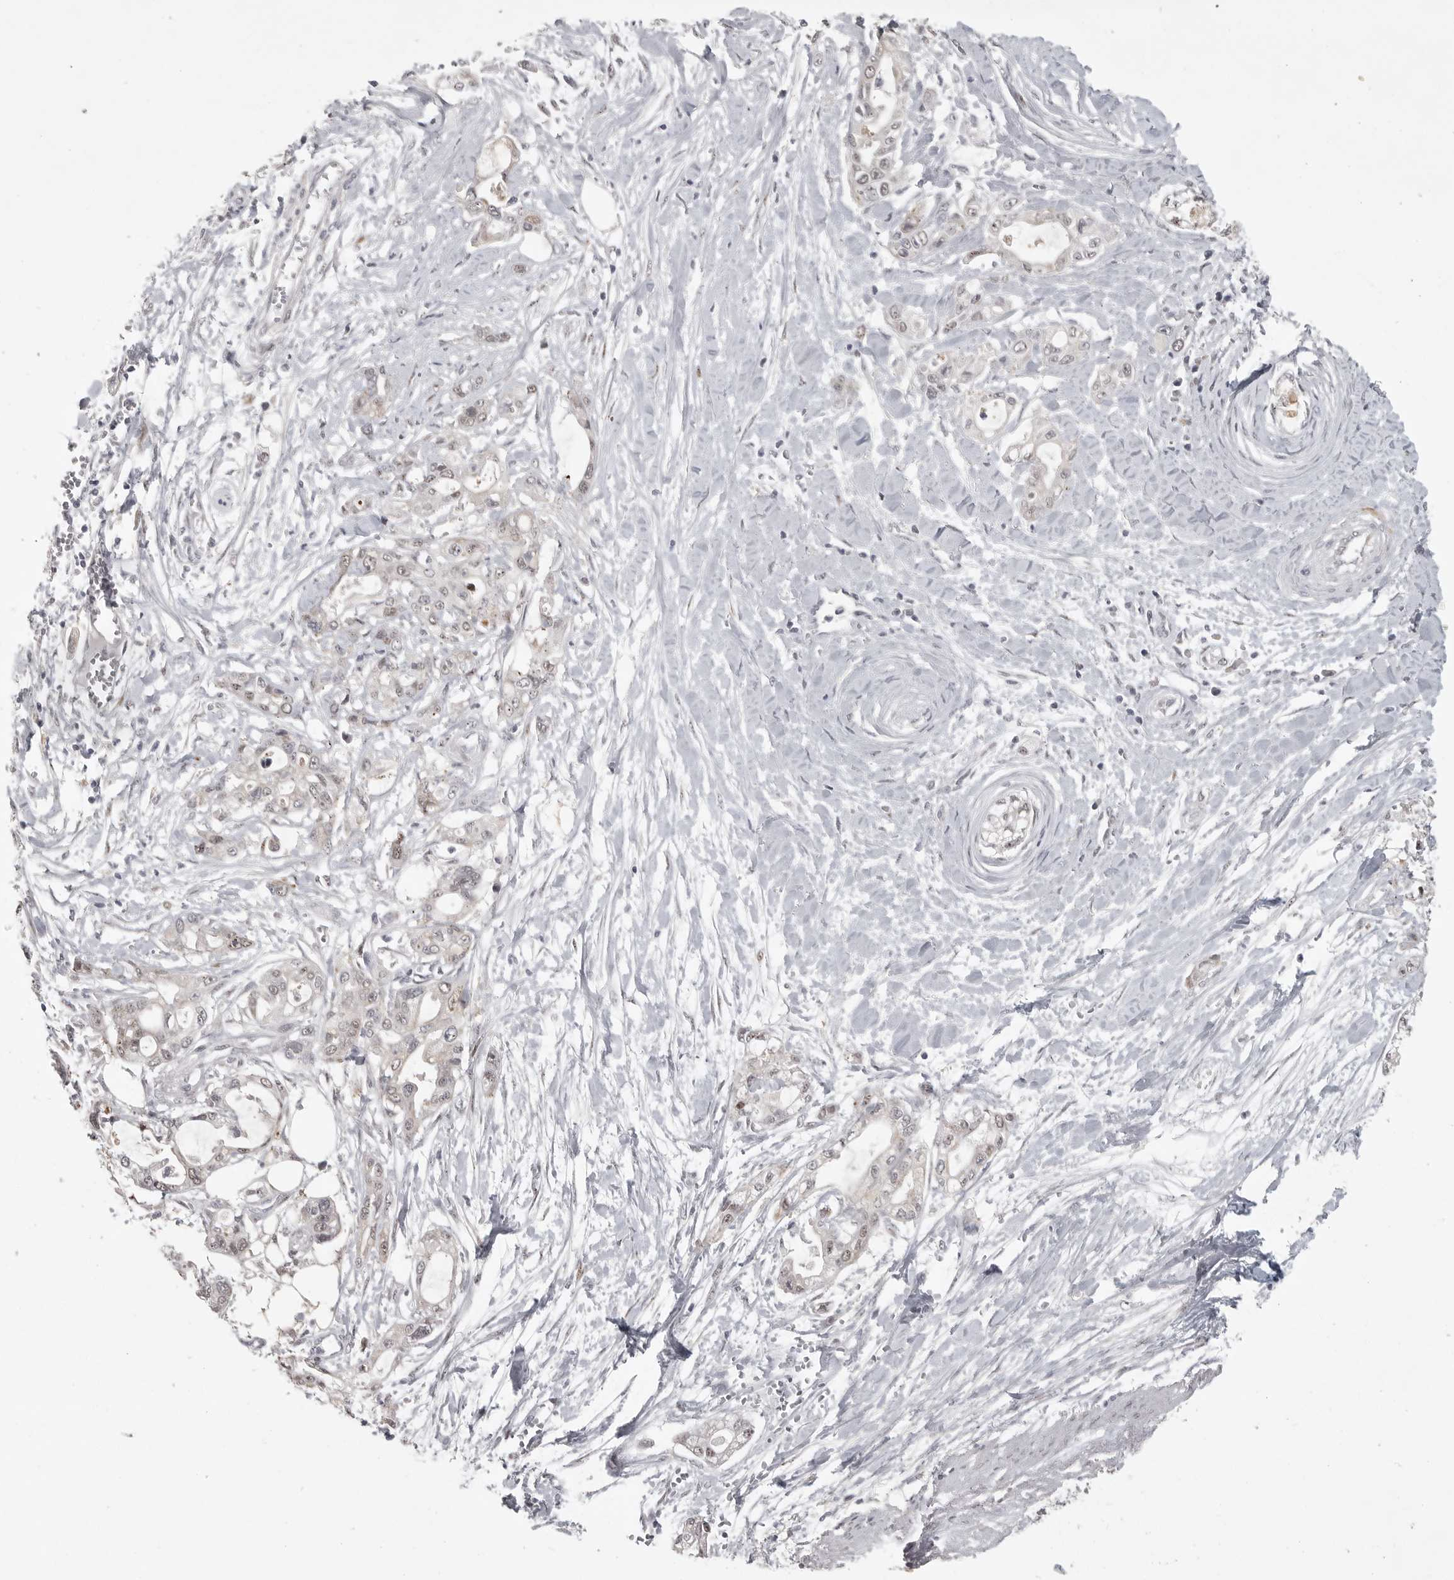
{"staining": {"intensity": "negative", "quantity": "none", "location": "none"}, "tissue": "pancreatic cancer", "cell_type": "Tumor cells", "image_type": "cancer", "snomed": [{"axis": "morphology", "description": "Adenocarcinoma, NOS"}, {"axis": "topography", "description": "Pancreas"}], "caption": "Human adenocarcinoma (pancreatic) stained for a protein using immunohistochemistry (IHC) displays no positivity in tumor cells.", "gene": "POLE2", "patient": {"sex": "male", "age": 68}}